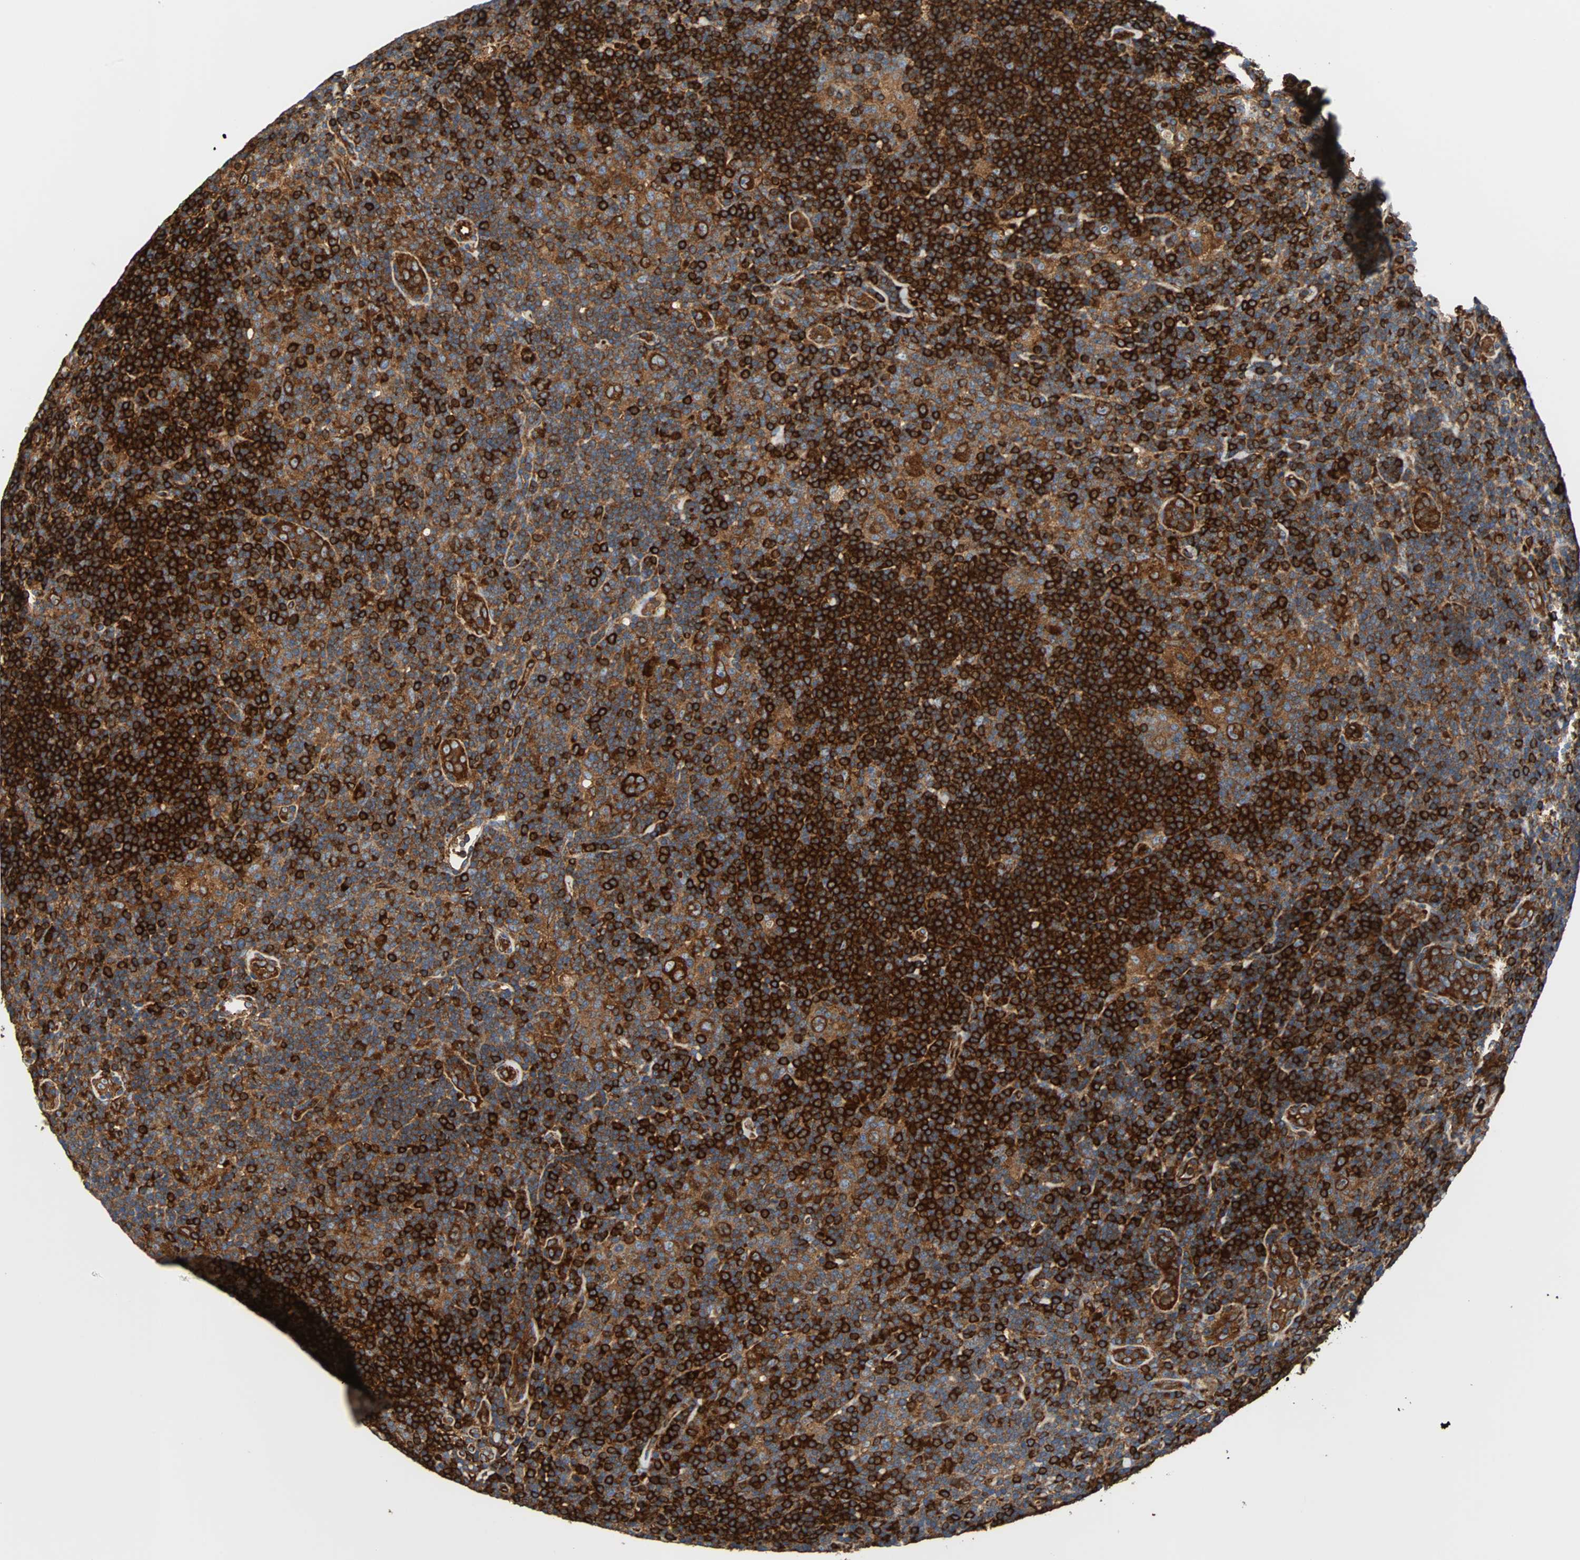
{"staining": {"intensity": "moderate", "quantity": ">75%", "location": "cytoplasmic/membranous"}, "tissue": "lymphoma", "cell_type": "Tumor cells", "image_type": "cancer", "snomed": [{"axis": "morphology", "description": "Hodgkin's disease, NOS"}, {"axis": "topography", "description": "Lymph node"}], "caption": "A histopathology image showing moderate cytoplasmic/membranous positivity in approximately >75% of tumor cells in lymphoma, as visualized by brown immunohistochemical staining.", "gene": "PLCG2", "patient": {"sex": "female", "age": 57}}